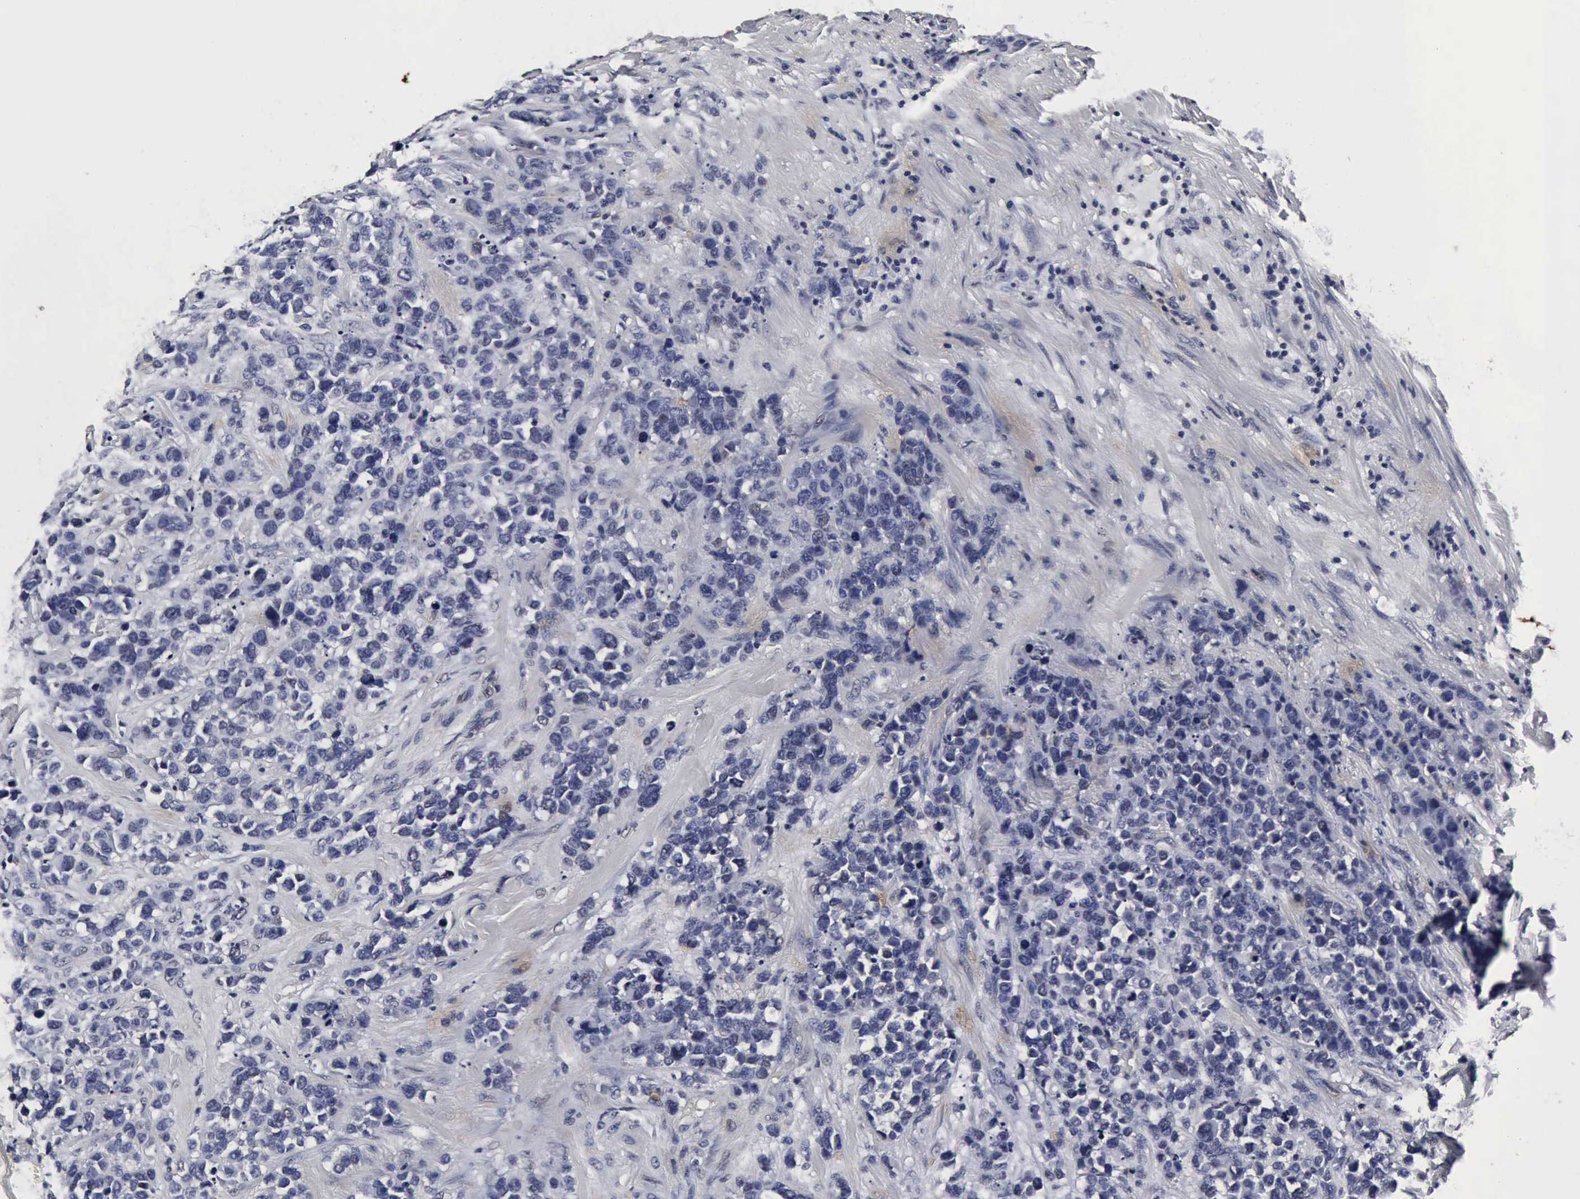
{"staining": {"intensity": "negative", "quantity": "none", "location": "none"}, "tissue": "stomach cancer", "cell_type": "Tumor cells", "image_type": "cancer", "snomed": [{"axis": "morphology", "description": "Adenocarcinoma, NOS"}, {"axis": "topography", "description": "Stomach, upper"}], "caption": "A histopathology image of human stomach cancer (adenocarcinoma) is negative for staining in tumor cells.", "gene": "UBC", "patient": {"sex": "male", "age": 71}}